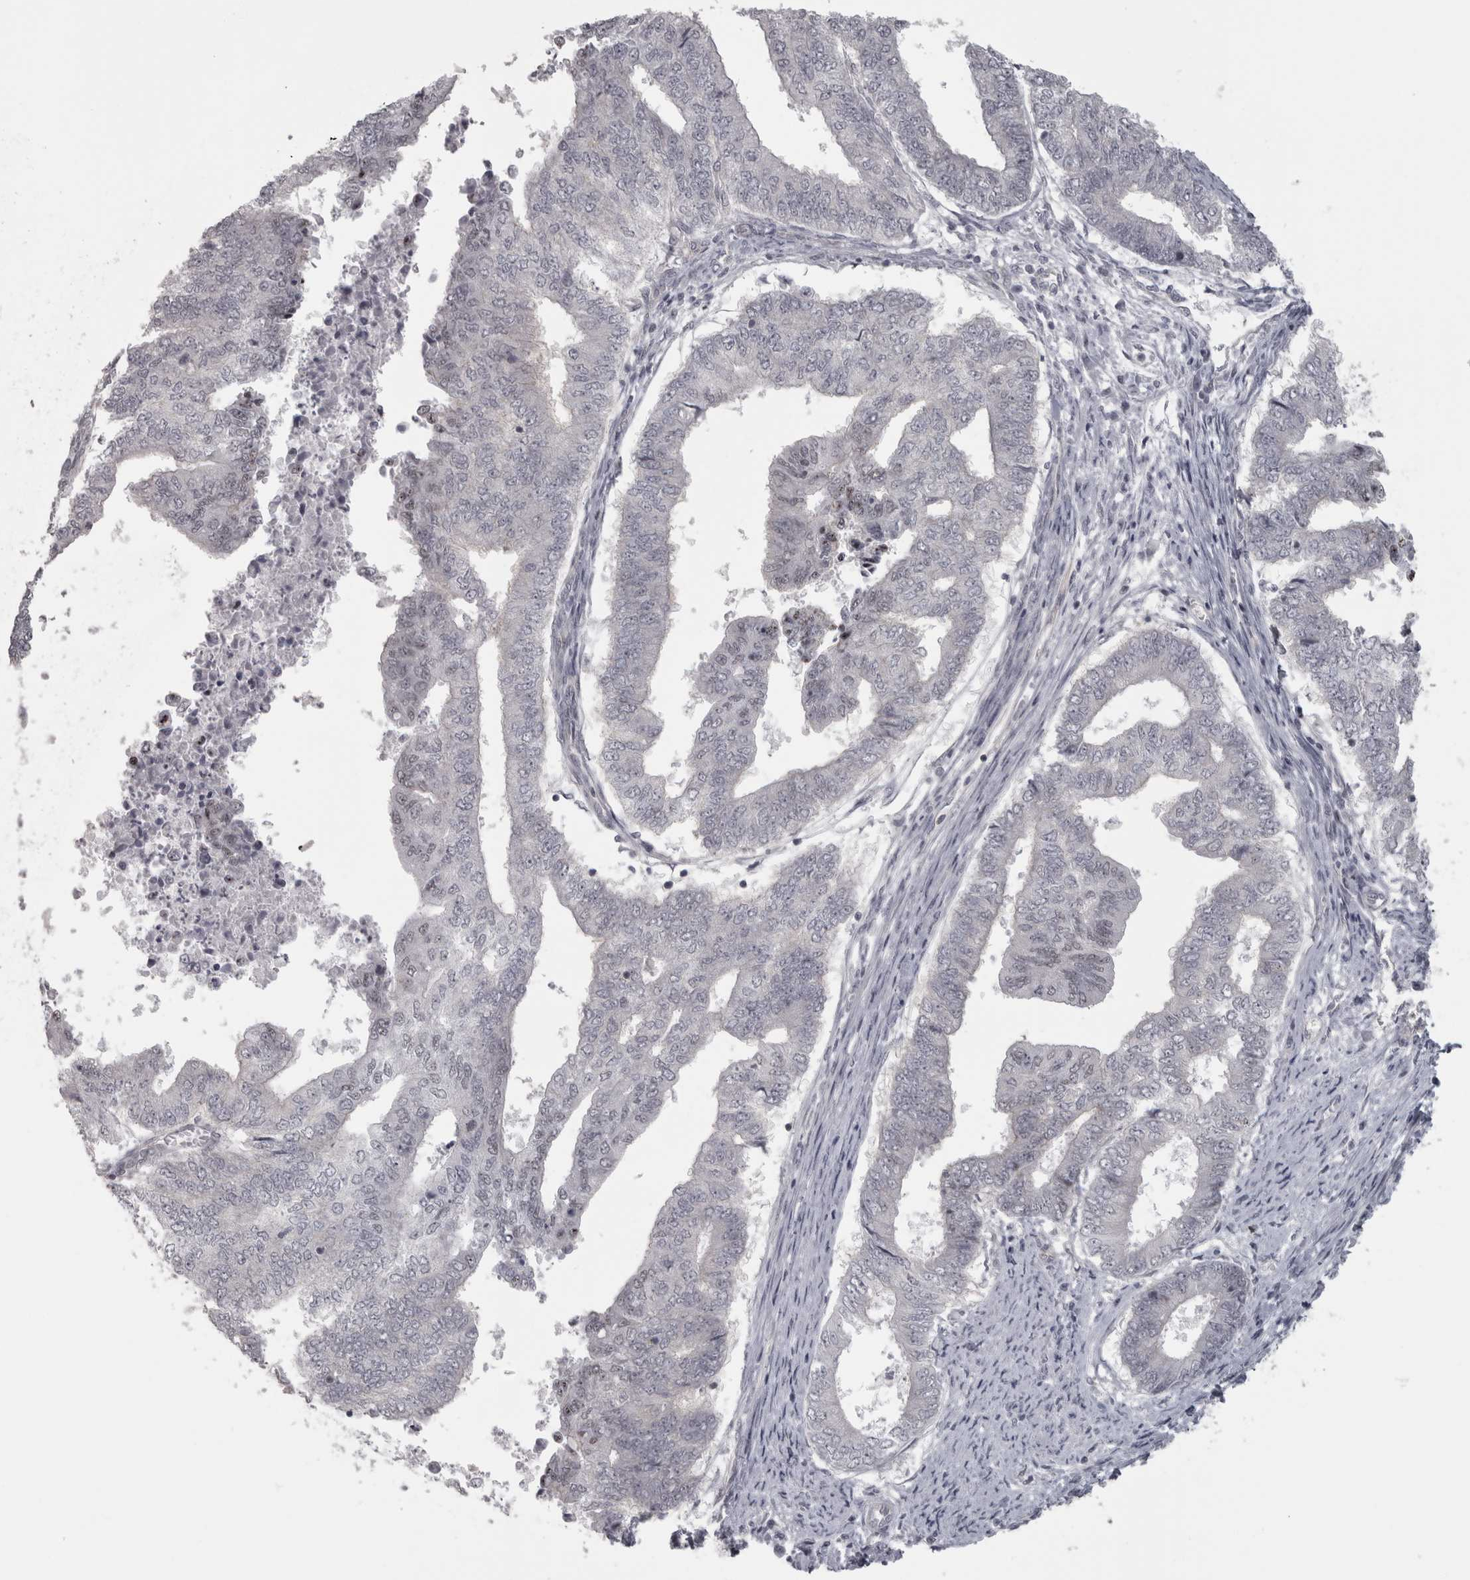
{"staining": {"intensity": "negative", "quantity": "none", "location": "none"}, "tissue": "endometrial cancer", "cell_type": "Tumor cells", "image_type": "cancer", "snomed": [{"axis": "morphology", "description": "Polyp, NOS"}, {"axis": "morphology", "description": "Adenocarcinoma, NOS"}, {"axis": "morphology", "description": "Adenoma, NOS"}, {"axis": "topography", "description": "Endometrium"}], "caption": "A histopathology image of human endometrial adenoma is negative for staining in tumor cells.", "gene": "PPP1R12B", "patient": {"sex": "female", "age": 79}}